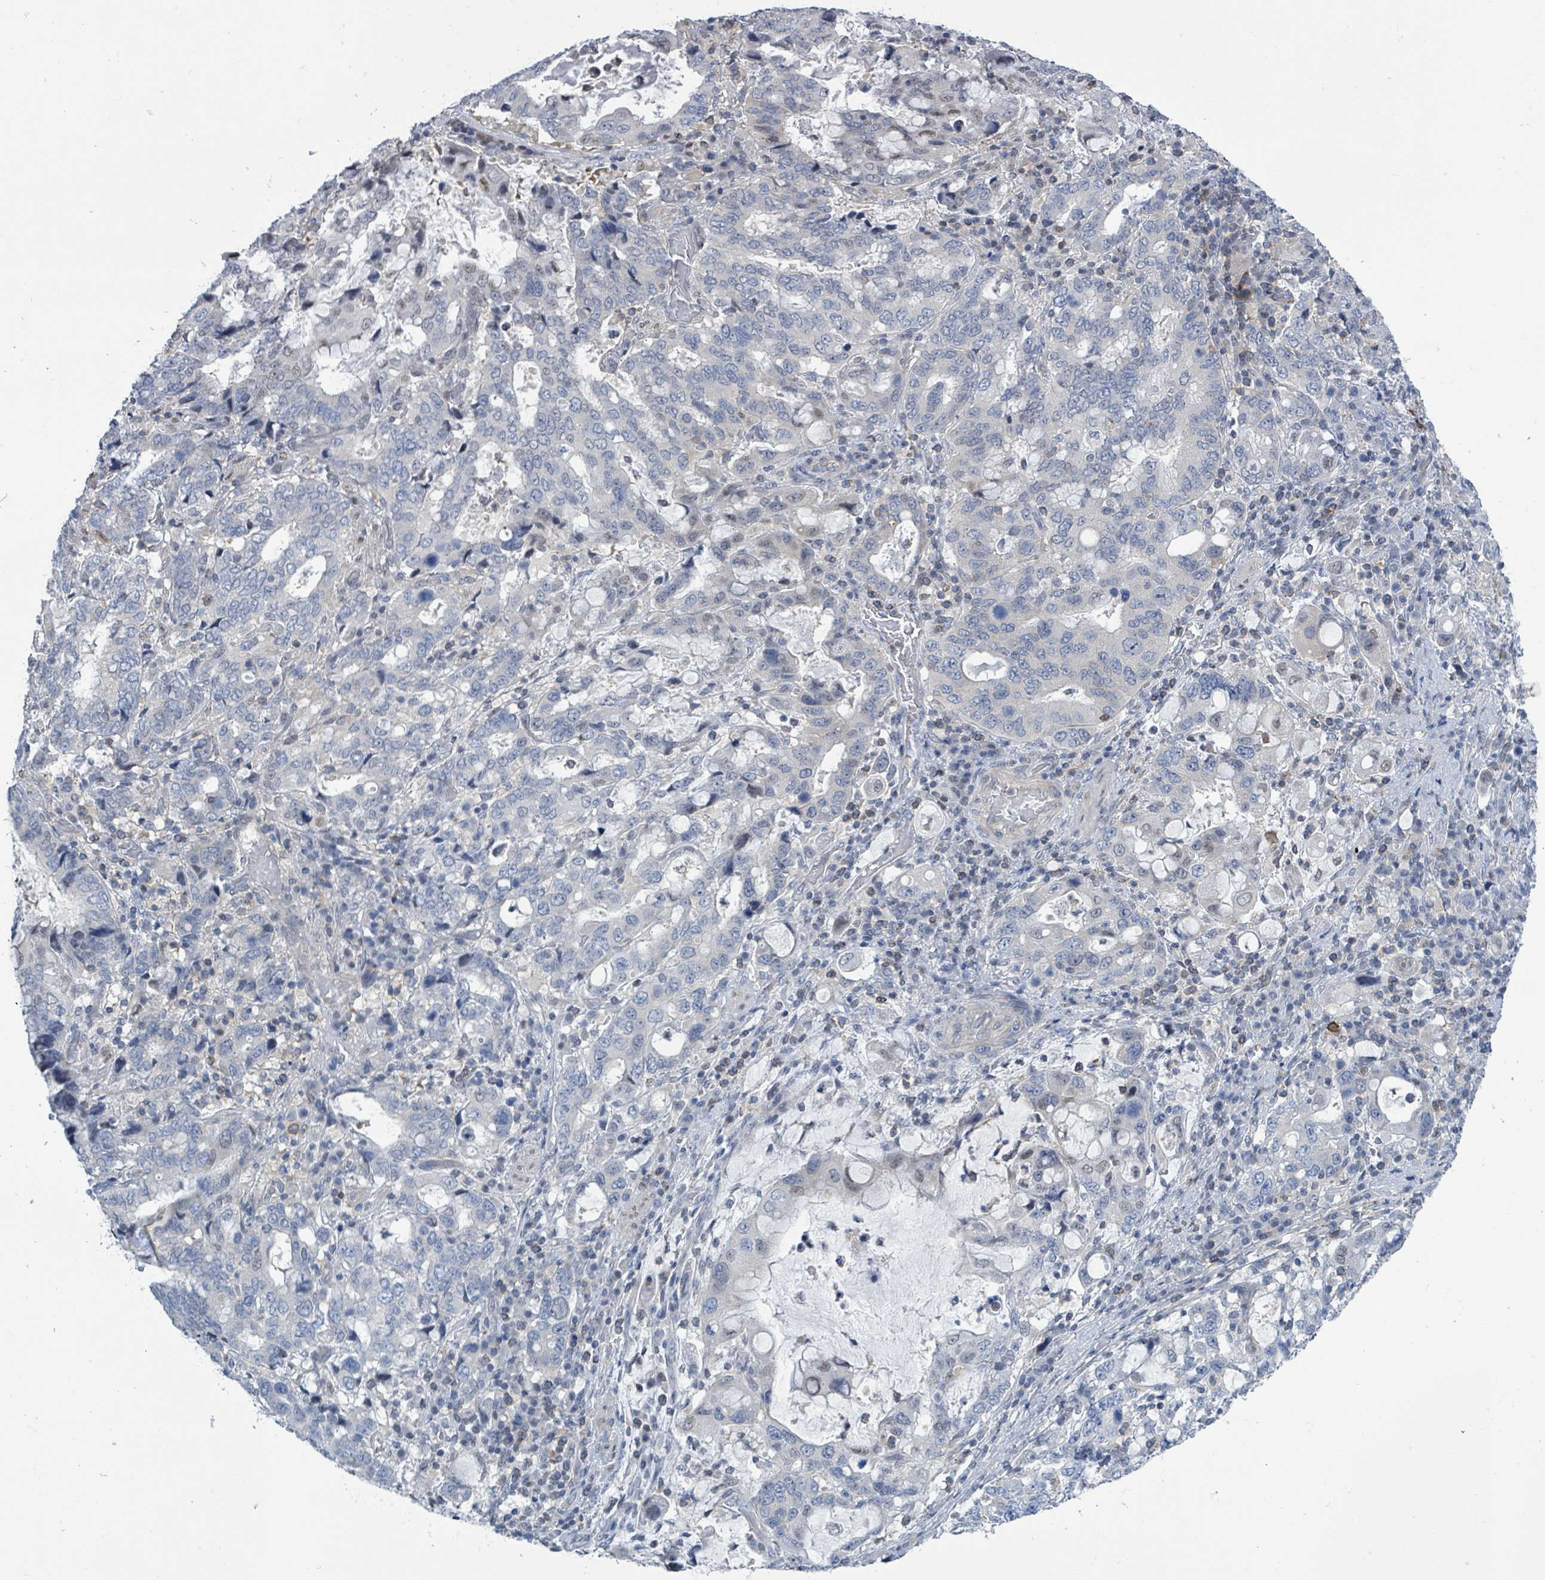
{"staining": {"intensity": "negative", "quantity": "none", "location": "none"}, "tissue": "stomach cancer", "cell_type": "Tumor cells", "image_type": "cancer", "snomed": [{"axis": "morphology", "description": "Adenocarcinoma, NOS"}, {"axis": "topography", "description": "Stomach, upper"}, {"axis": "topography", "description": "Stomach"}], "caption": "DAB (3,3'-diaminobenzidine) immunohistochemical staining of human stomach cancer reveals no significant positivity in tumor cells.", "gene": "DGKZ", "patient": {"sex": "male", "age": 62}}